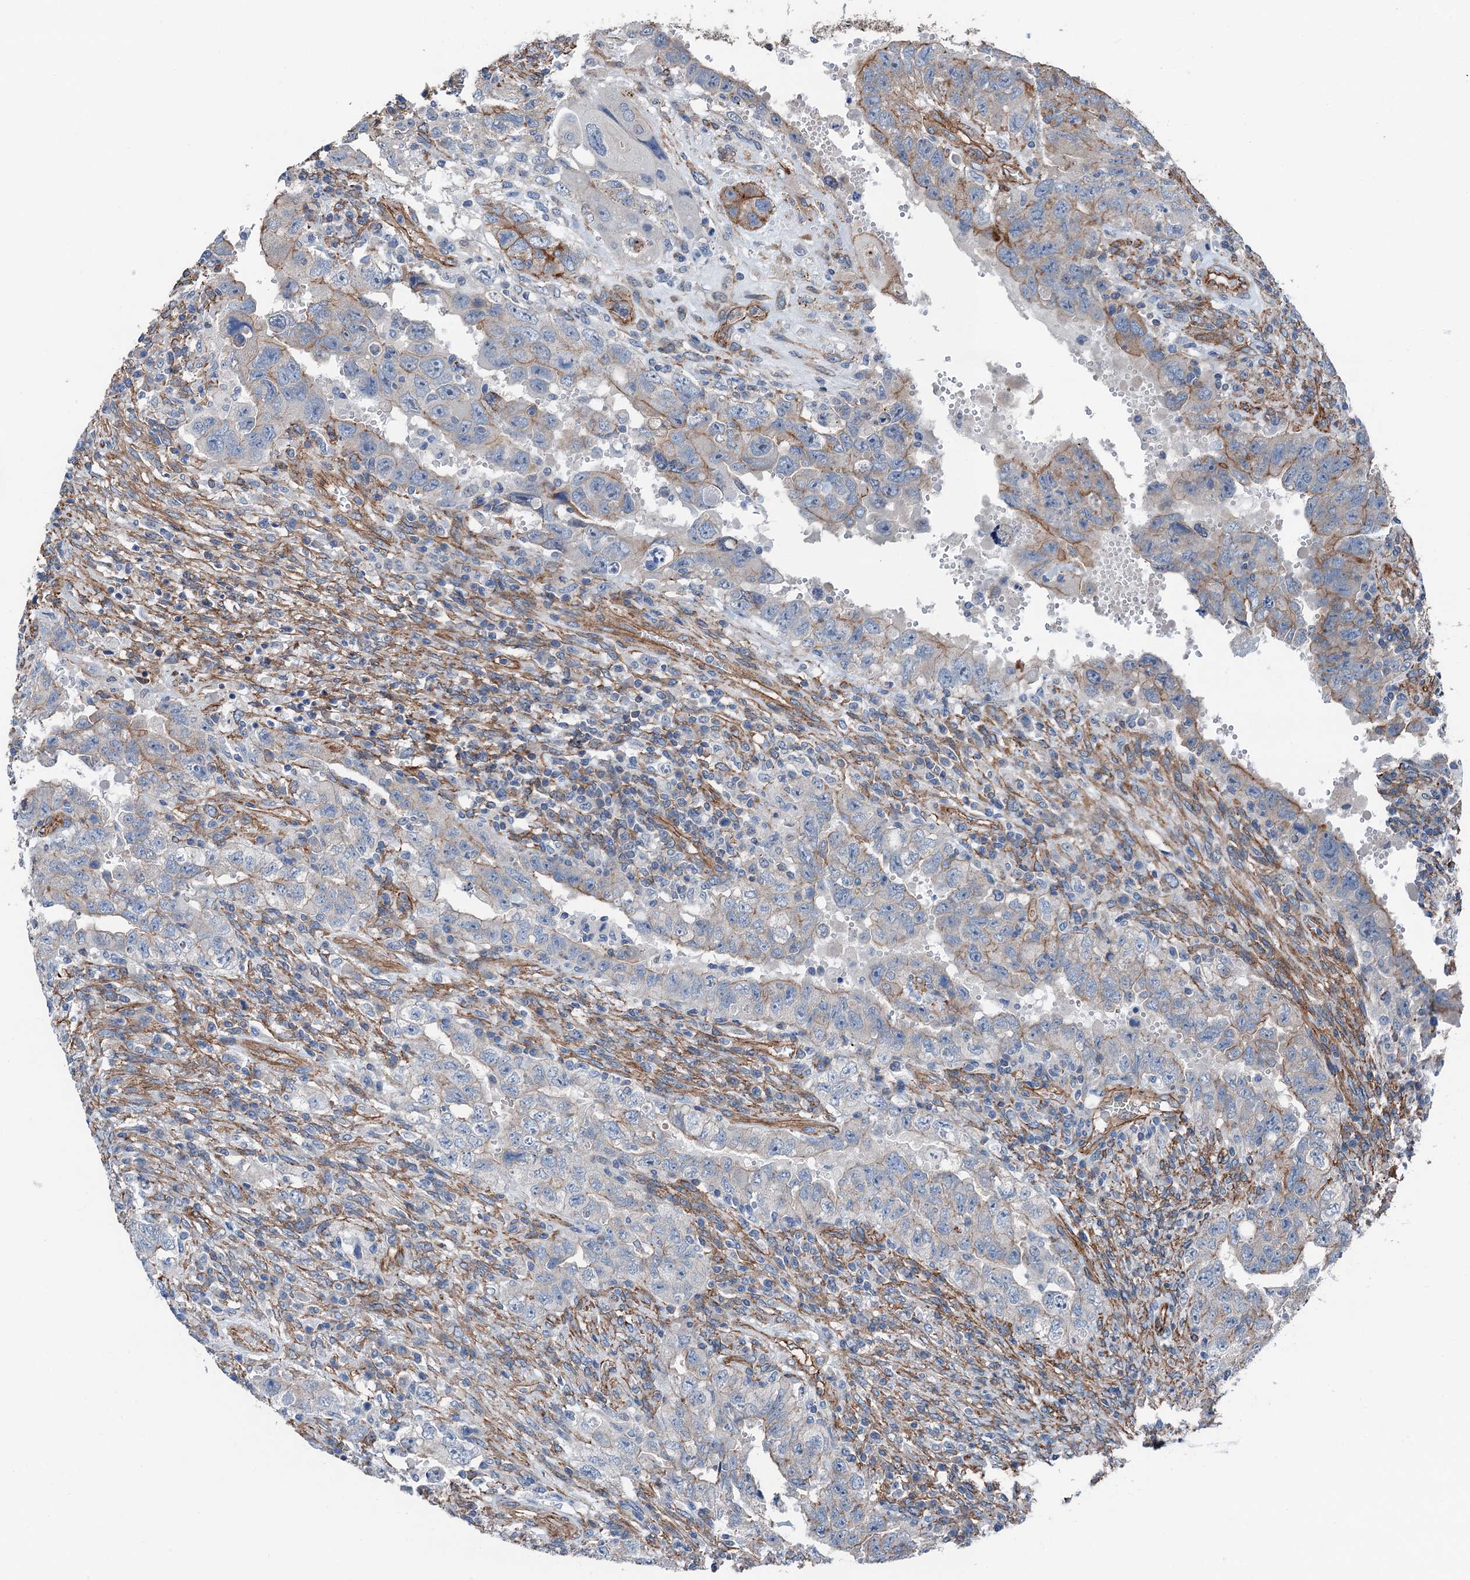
{"staining": {"intensity": "moderate", "quantity": "<25%", "location": "cytoplasmic/membranous"}, "tissue": "testis cancer", "cell_type": "Tumor cells", "image_type": "cancer", "snomed": [{"axis": "morphology", "description": "Carcinoma, Embryonal, NOS"}, {"axis": "topography", "description": "Testis"}], "caption": "Tumor cells display low levels of moderate cytoplasmic/membranous staining in about <25% of cells in human testis embryonal carcinoma.", "gene": "NMRAL1", "patient": {"sex": "male", "age": 26}}